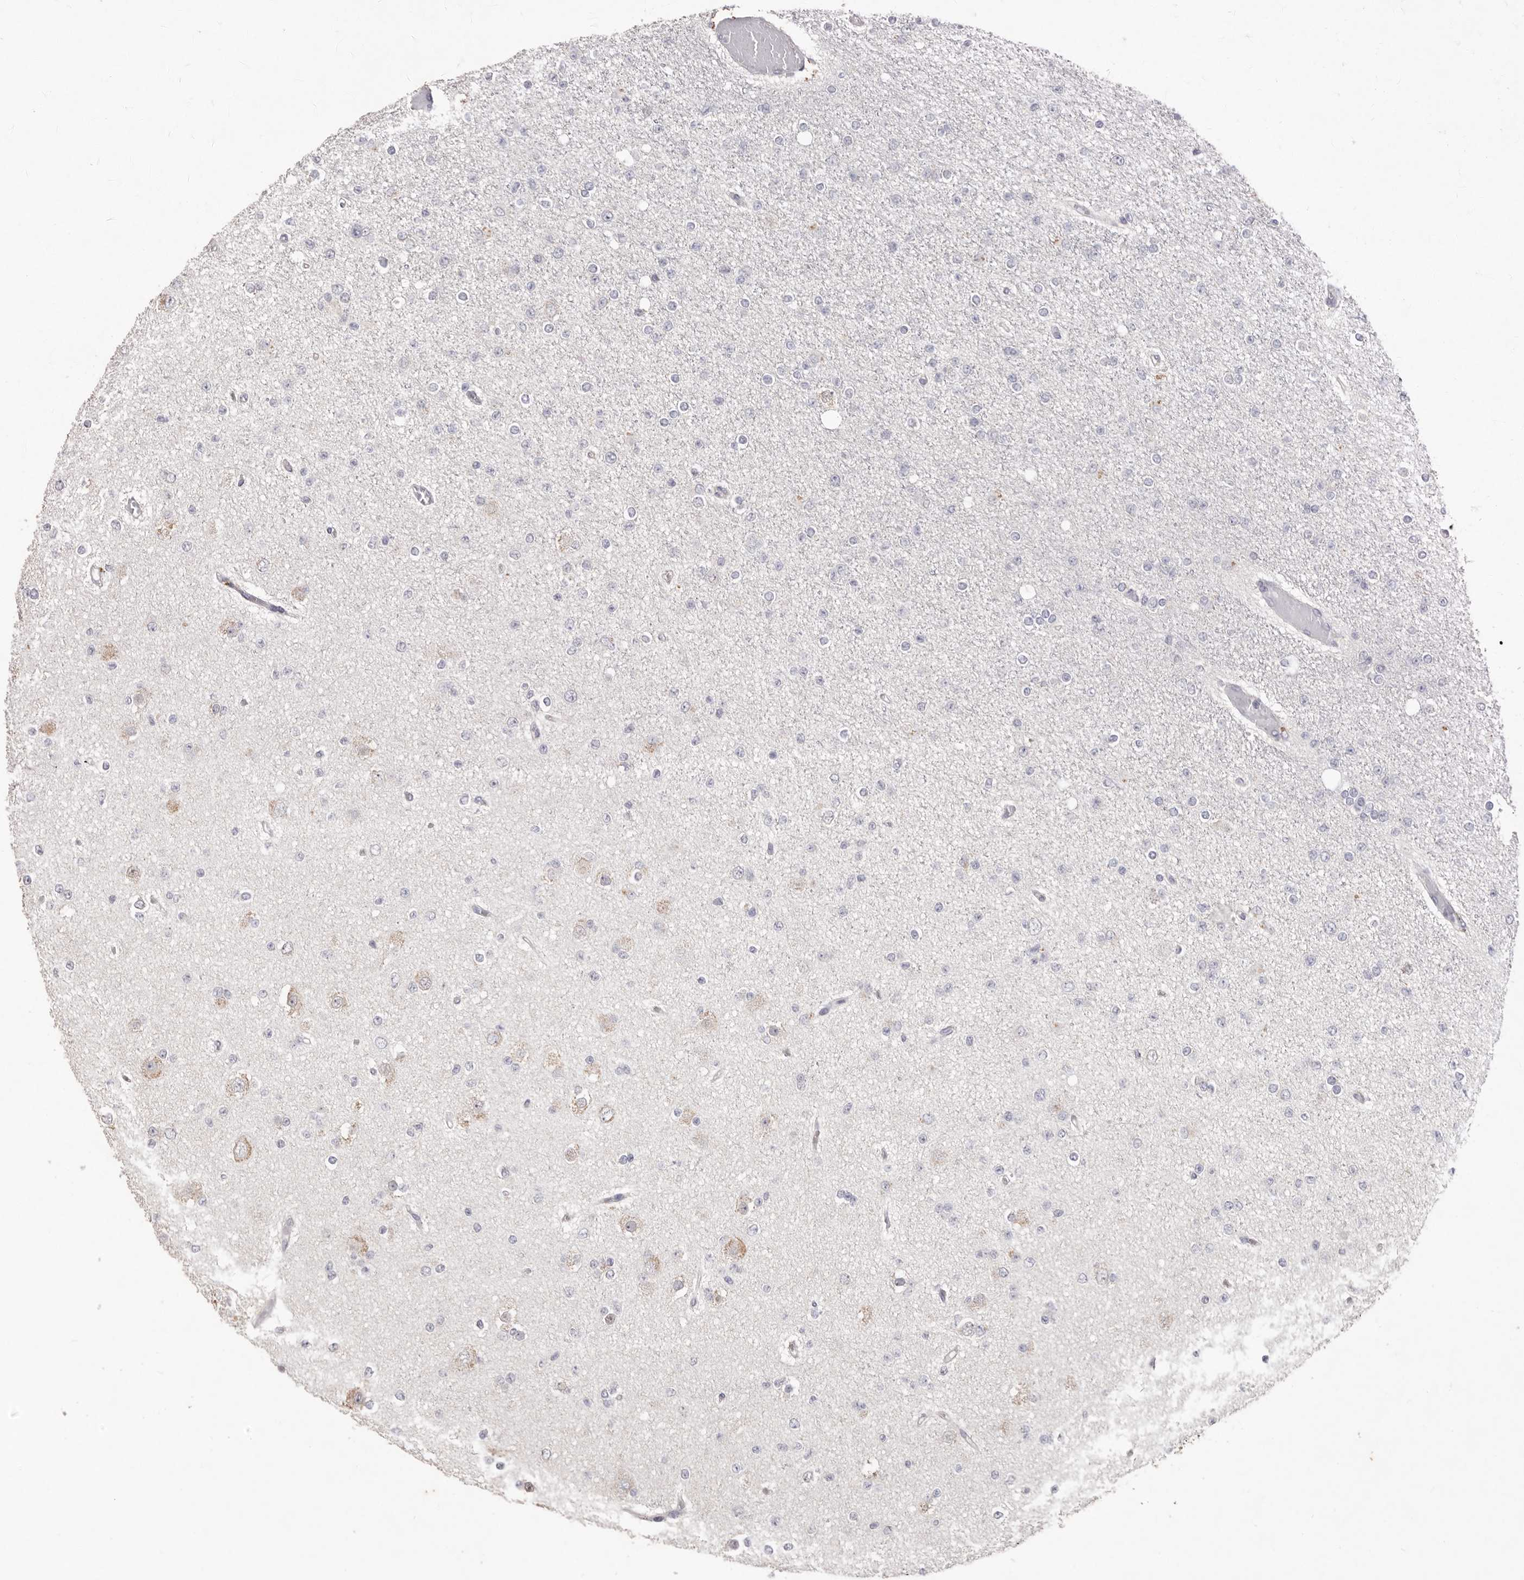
{"staining": {"intensity": "negative", "quantity": "none", "location": "none"}, "tissue": "glioma", "cell_type": "Tumor cells", "image_type": "cancer", "snomed": [{"axis": "morphology", "description": "Glioma, malignant, Low grade"}, {"axis": "topography", "description": "Brain"}], "caption": "Glioma was stained to show a protein in brown. There is no significant staining in tumor cells. (Stains: DAB (3,3'-diaminobenzidine) immunohistochemistry with hematoxylin counter stain, Microscopy: brightfield microscopy at high magnification).", "gene": "HCAR2", "patient": {"sex": "female", "age": 22}}